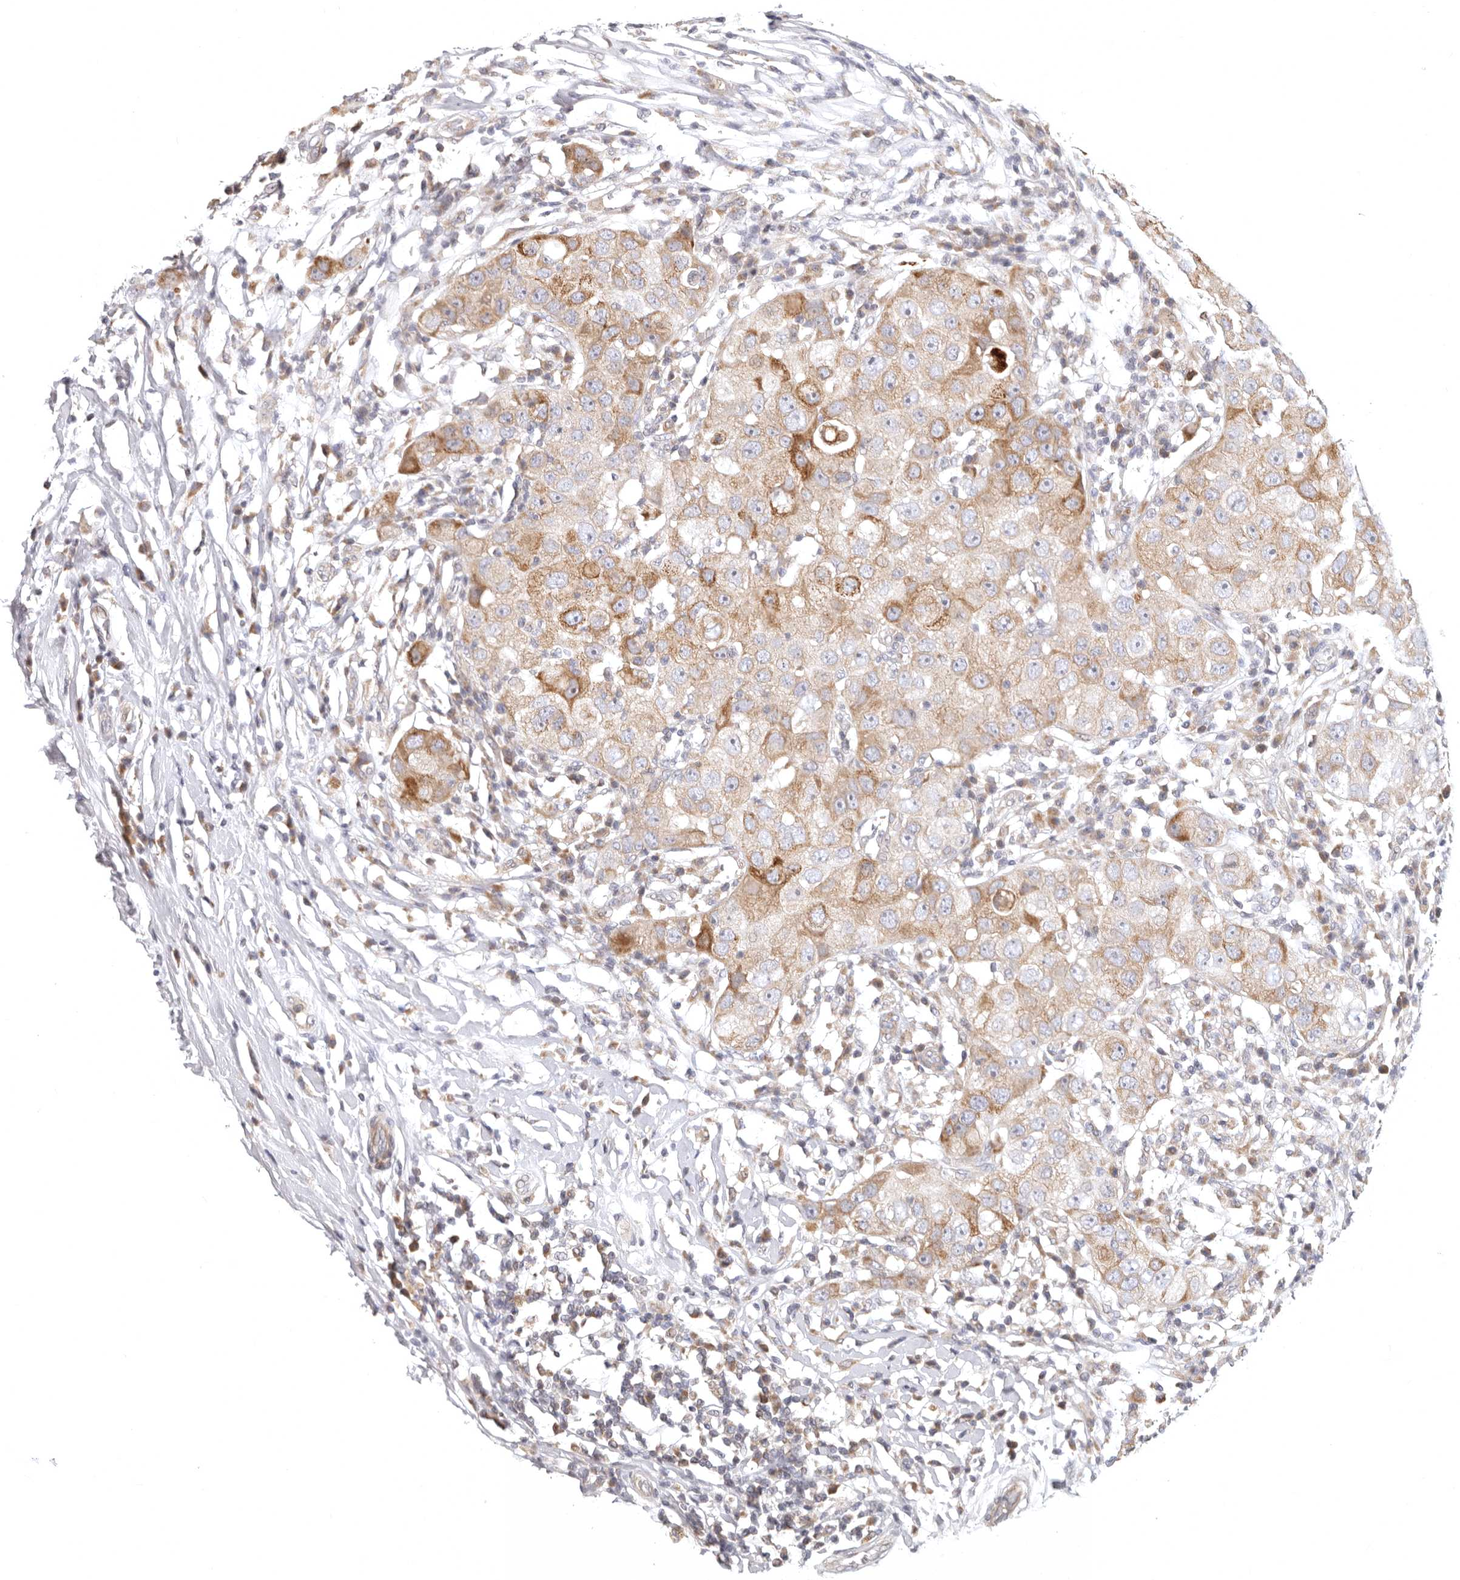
{"staining": {"intensity": "moderate", "quantity": ">75%", "location": "cytoplasmic/membranous"}, "tissue": "breast cancer", "cell_type": "Tumor cells", "image_type": "cancer", "snomed": [{"axis": "morphology", "description": "Duct carcinoma"}, {"axis": "topography", "description": "Breast"}], "caption": "High-power microscopy captured an immunohistochemistry (IHC) image of infiltrating ductal carcinoma (breast), revealing moderate cytoplasmic/membranous staining in approximately >75% of tumor cells.", "gene": "TFB2M", "patient": {"sex": "female", "age": 27}}